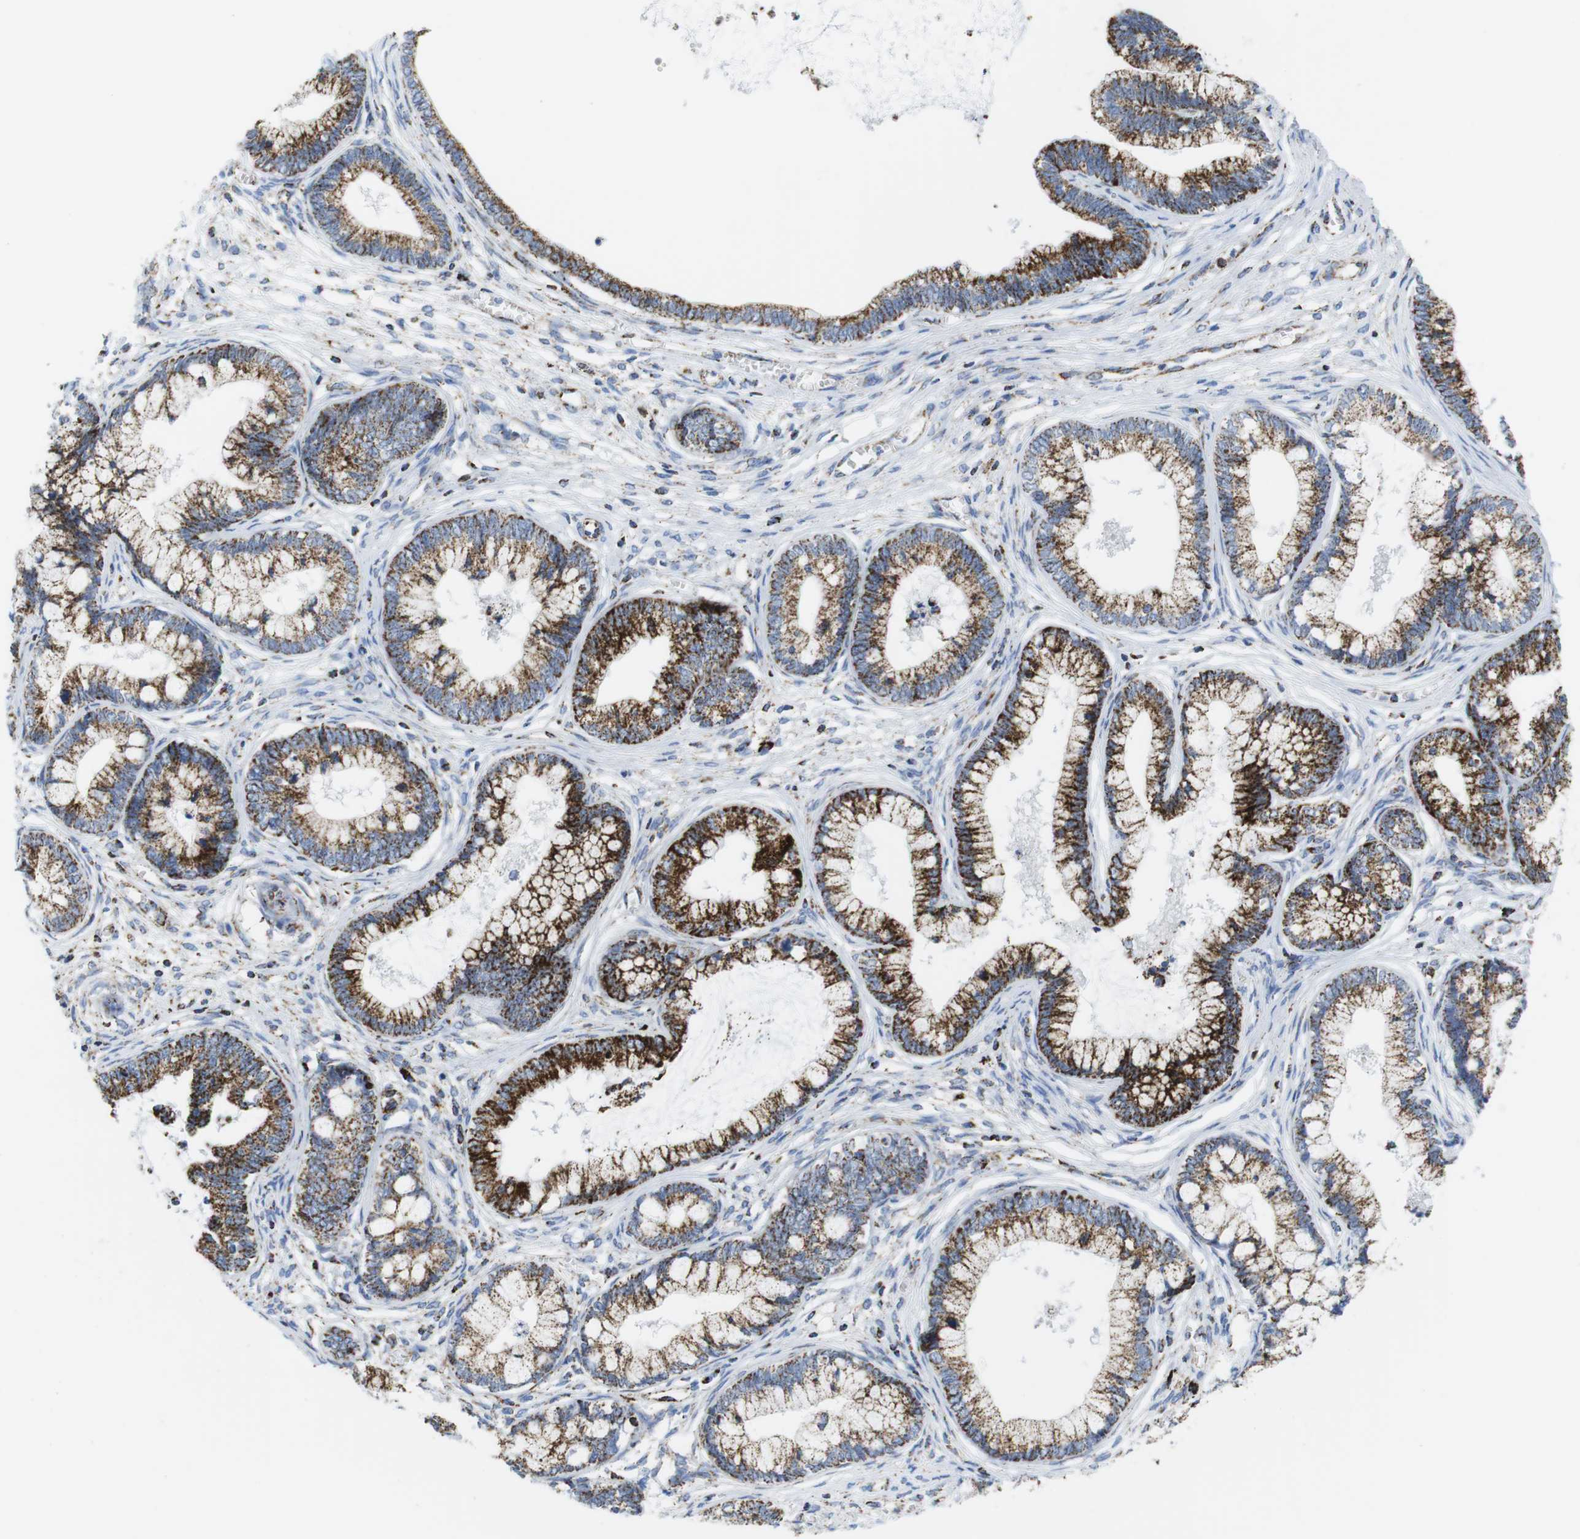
{"staining": {"intensity": "strong", "quantity": ">75%", "location": "cytoplasmic/membranous"}, "tissue": "cervical cancer", "cell_type": "Tumor cells", "image_type": "cancer", "snomed": [{"axis": "morphology", "description": "Adenocarcinoma, NOS"}, {"axis": "topography", "description": "Cervix"}], "caption": "Immunohistochemistry (IHC) of human cervical cancer (adenocarcinoma) displays high levels of strong cytoplasmic/membranous expression in approximately >75% of tumor cells. The protein is stained brown, and the nuclei are stained in blue (DAB (3,3'-diaminobenzidine) IHC with brightfield microscopy, high magnification).", "gene": "ATP5PO", "patient": {"sex": "female", "age": 44}}